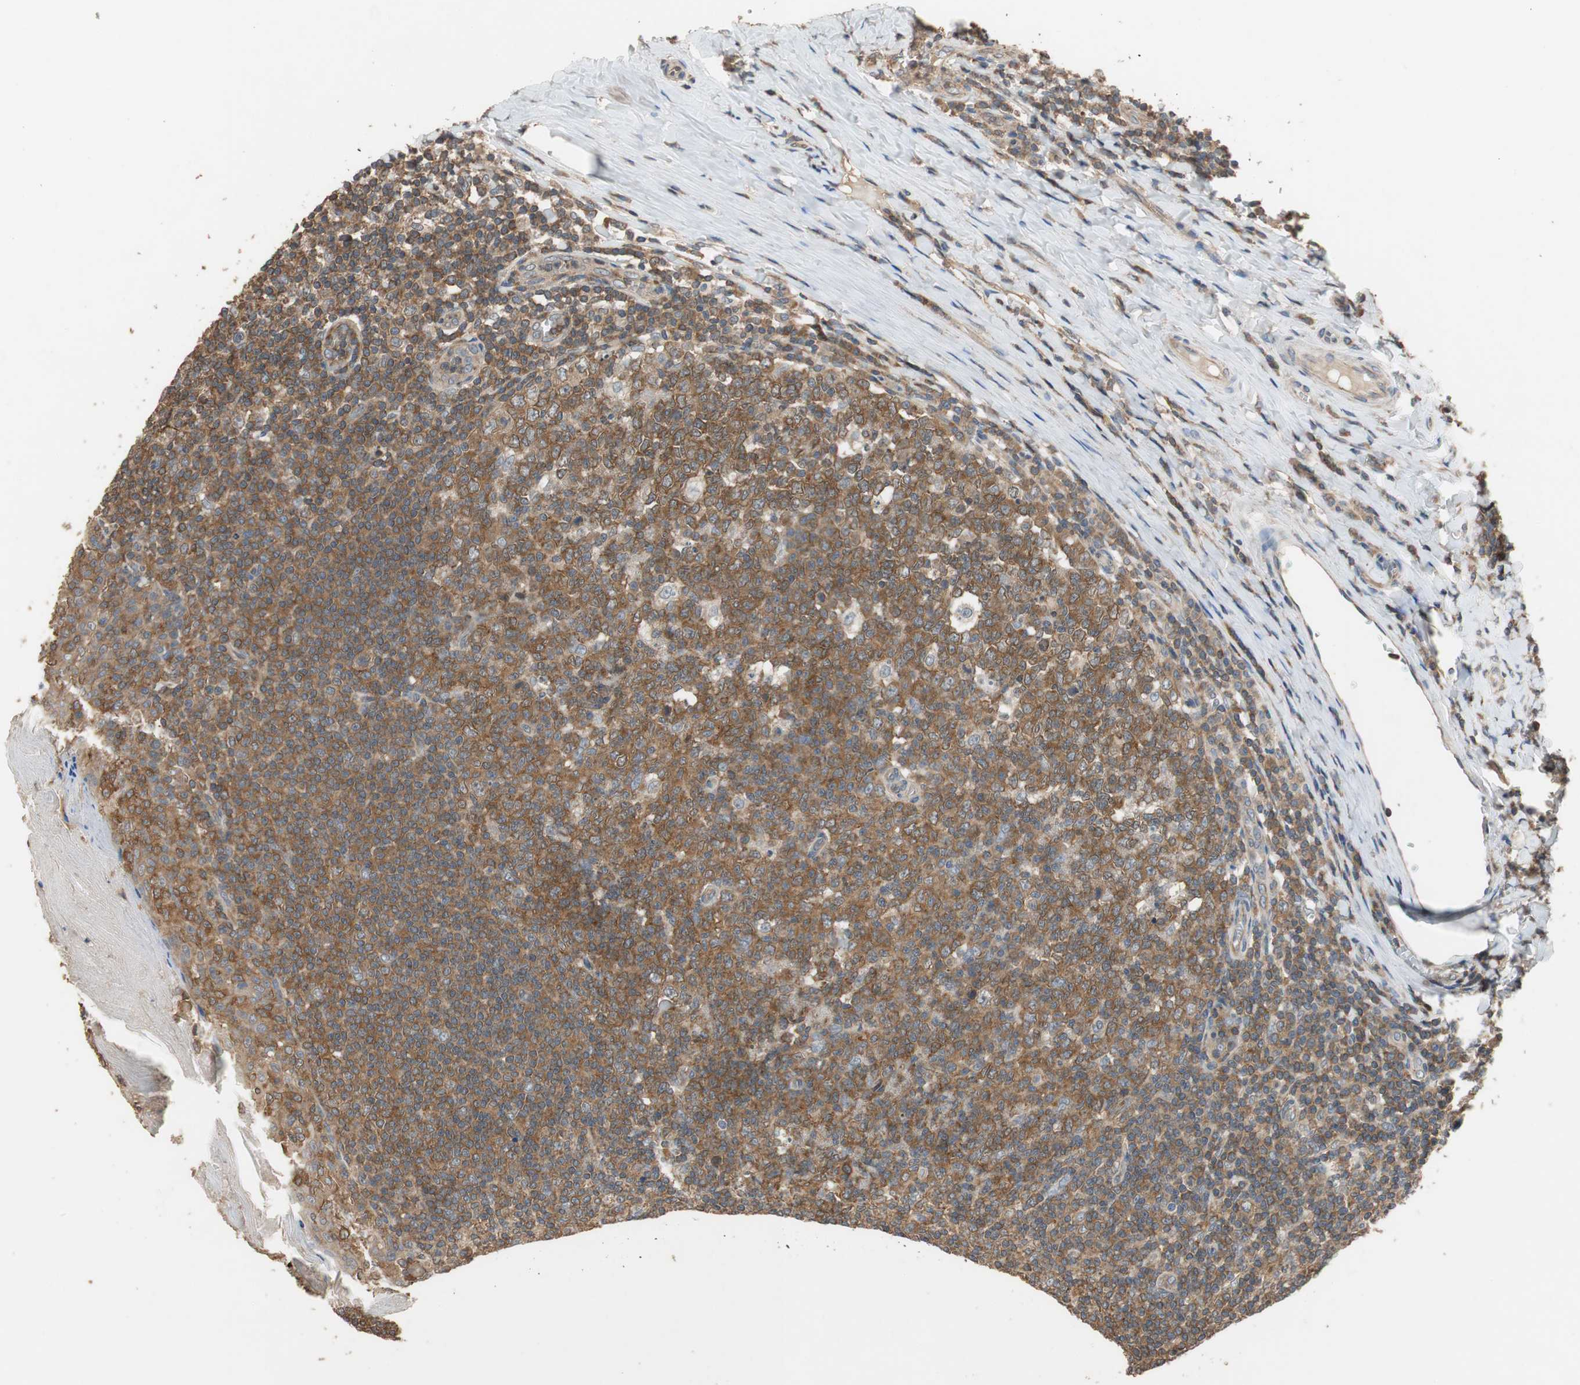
{"staining": {"intensity": "strong", "quantity": ">75%", "location": "cytoplasmic/membranous"}, "tissue": "tonsil", "cell_type": "Germinal center cells", "image_type": "normal", "snomed": [{"axis": "morphology", "description": "Normal tissue, NOS"}, {"axis": "topography", "description": "Tonsil"}], "caption": "Immunohistochemical staining of normal tonsil reveals >75% levels of strong cytoplasmic/membranous protein staining in about >75% of germinal center cells. (DAB IHC, brown staining for protein, blue staining for nuclei).", "gene": "MAP4K2", "patient": {"sex": "male", "age": 31}}